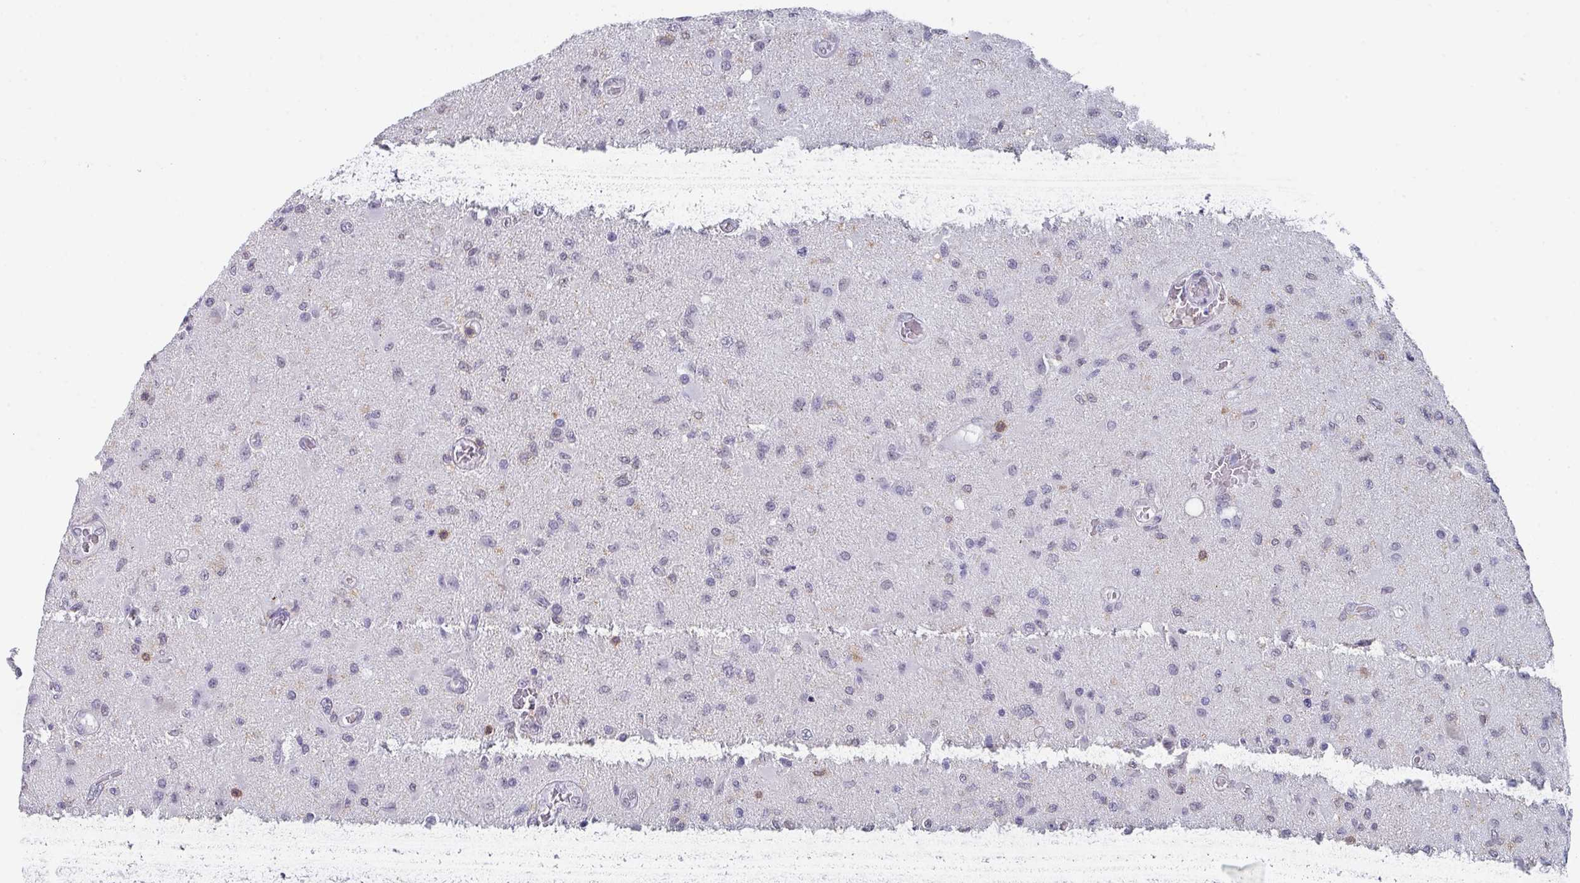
{"staining": {"intensity": "negative", "quantity": "none", "location": "none"}, "tissue": "glioma", "cell_type": "Tumor cells", "image_type": "cancer", "snomed": [{"axis": "morphology", "description": "Glioma, malignant, High grade"}, {"axis": "topography", "description": "Brain"}], "caption": "Immunohistochemistry image of human malignant glioma (high-grade) stained for a protein (brown), which demonstrates no positivity in tumor cells.", "gene": "RASAL3", "patient": {"sex": "male", "age": 67}}